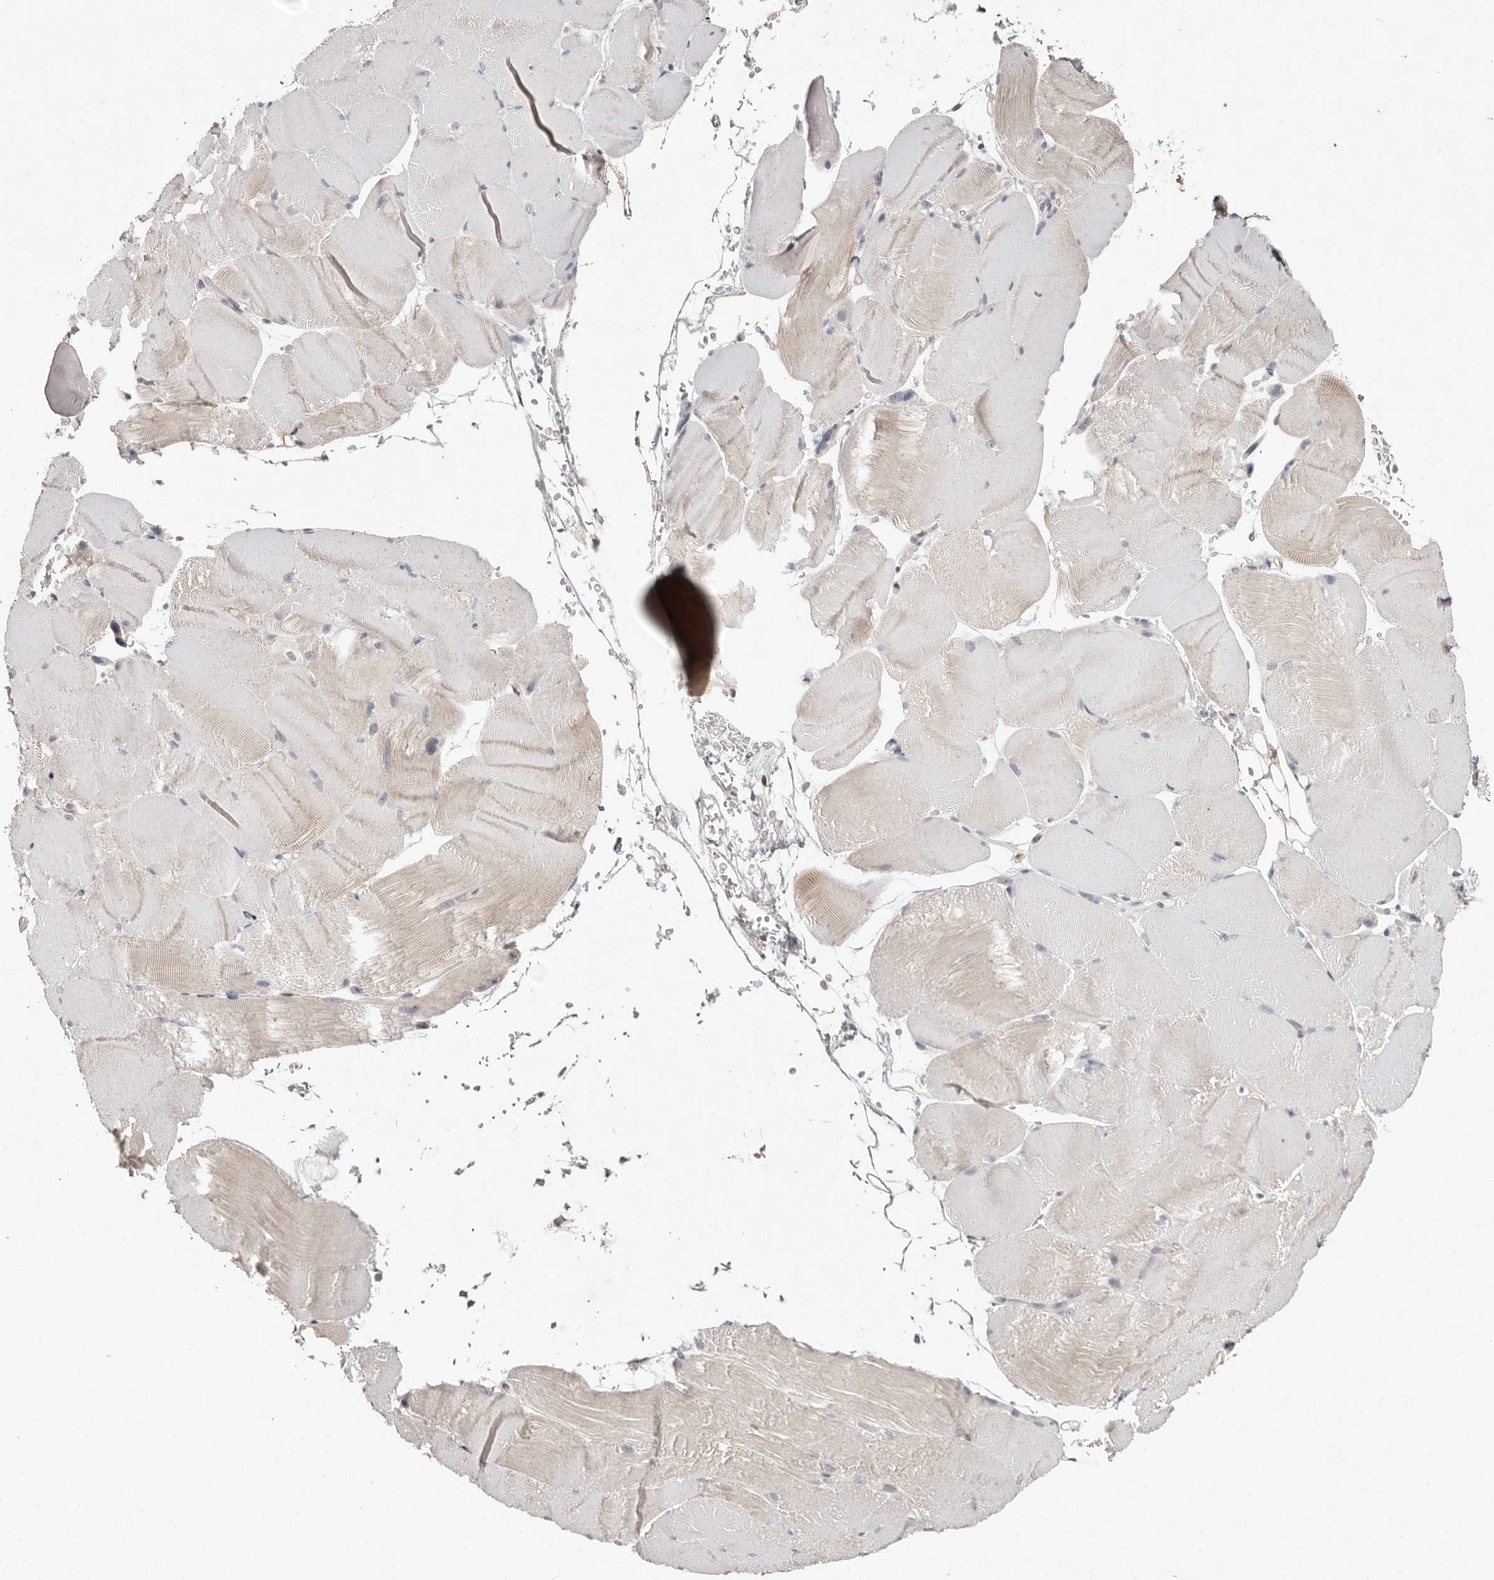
{"staining": {"intensity": "negative", "quantity": "none", "location": "none"}, "tissue": "skeletal muscle", "cell_type": "Myocytes", "image_type": "normal", "snomed": [{"axis": "morphology", "description": "Normal tissue, NOS"}, {"axis": "topography", "description": "Skeletal muscle"}, {"axis": "topography", "description": "Parathyroid gland"}], "caption": "DAB immunohistochemical staining of unremarkable human skeletal muscle shows no significant positivity in myocytes. (Stains: DAB (3,3'-diaminobenzidine) immunohistochemistry with hematoxylin counter stain, Microscopy: brightfield microscopy at high magnification).", "gene": "KLF7", "patient": {"sex": "female", "age": 37}}